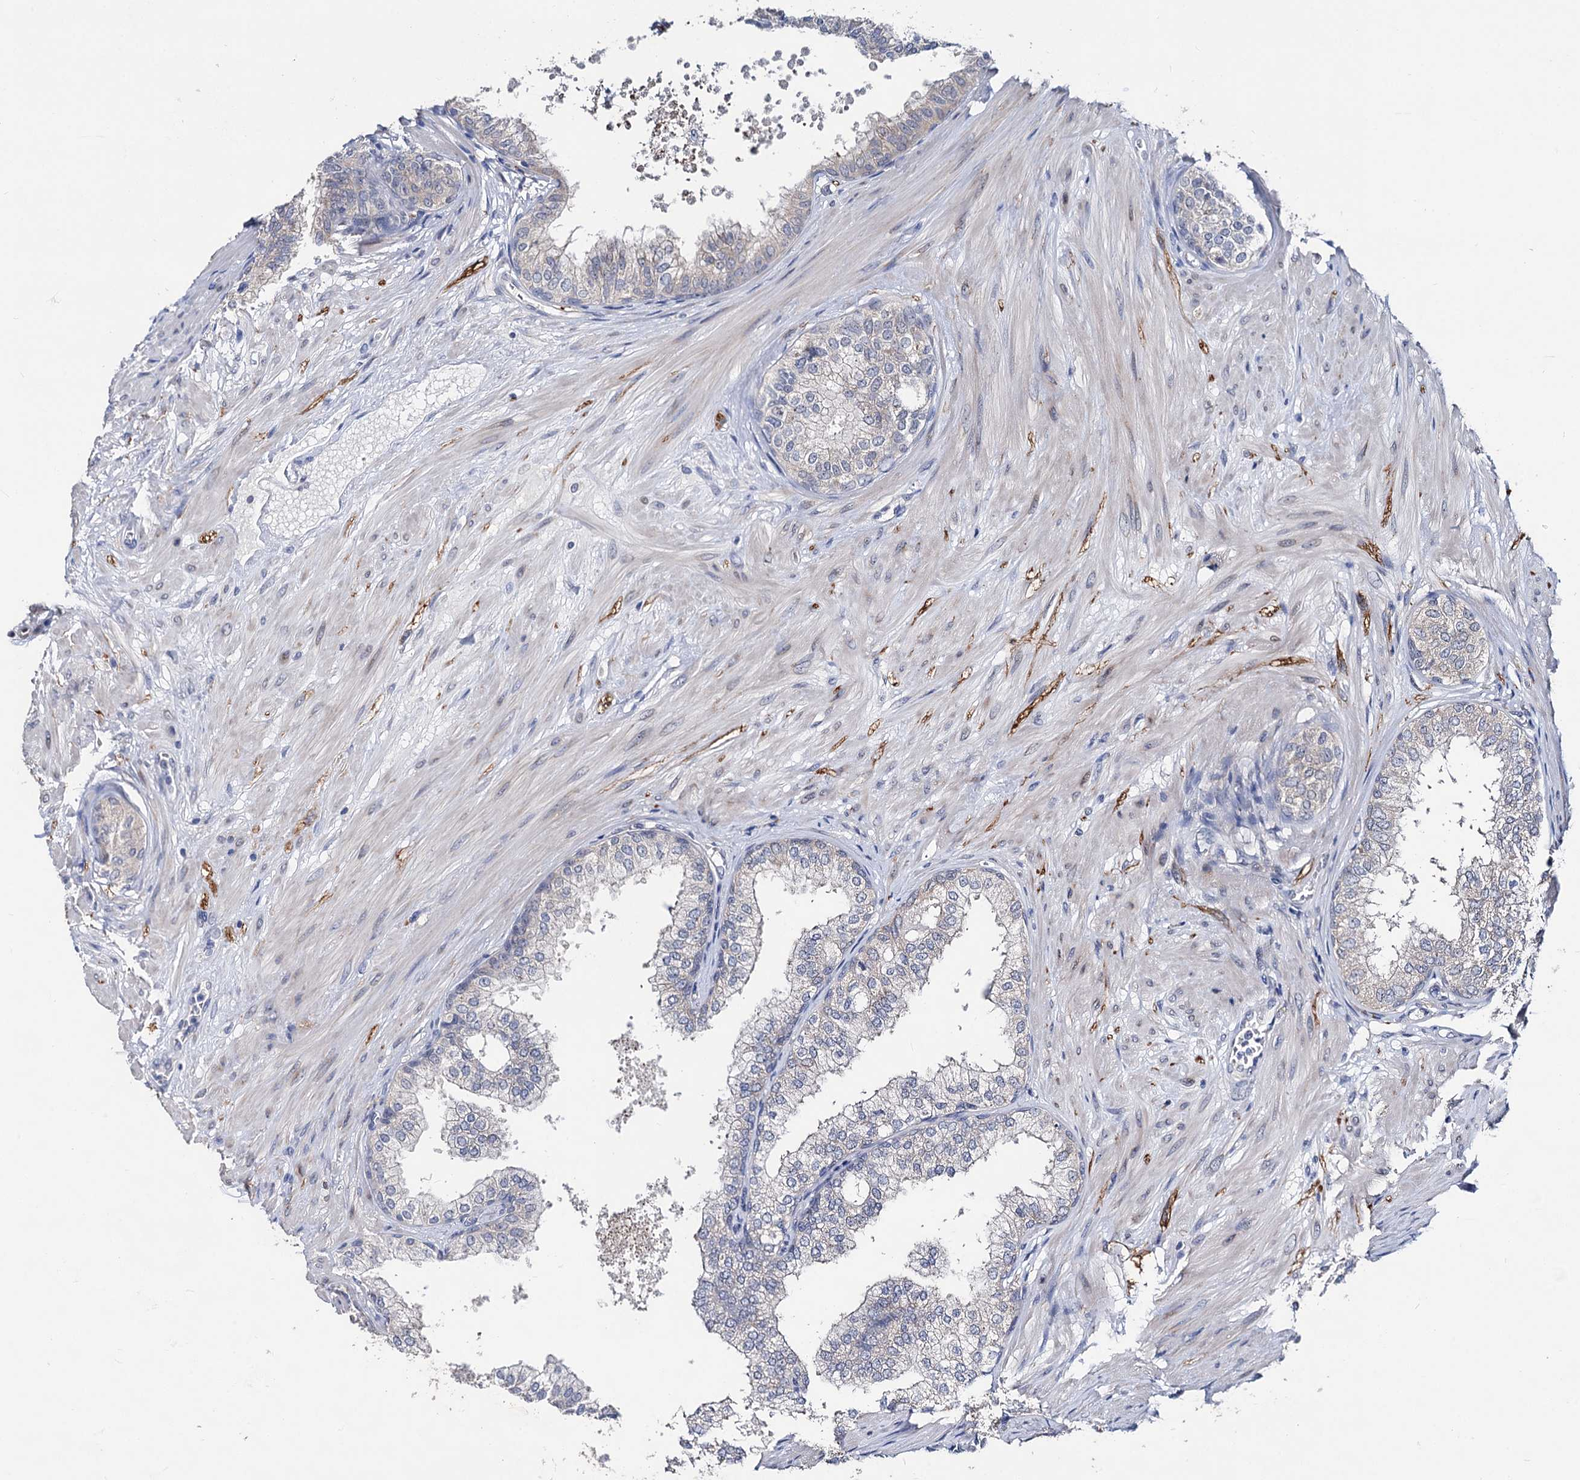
{"staining": {"intensity": "weak", "quantity": "<25%", "location": "cytoplasmic/membranous"}, "tissue": "prostate", "cell_type": "Glandular cells", "image_type": "normal", "snomed": [{"axis": "morphology", "description": "Normal tissue, NOS"}, {"axis": "topography", "description": "Prostate"}], "caption": "A photomicrograph of human prostate is negative for staining in glandular cells. (DAB (3,3'-diaminobenzidine) immunohistochemistry, high magnification).", "gene": "CAPRIN2", "patient": {"sex": "male", "age": 60}}